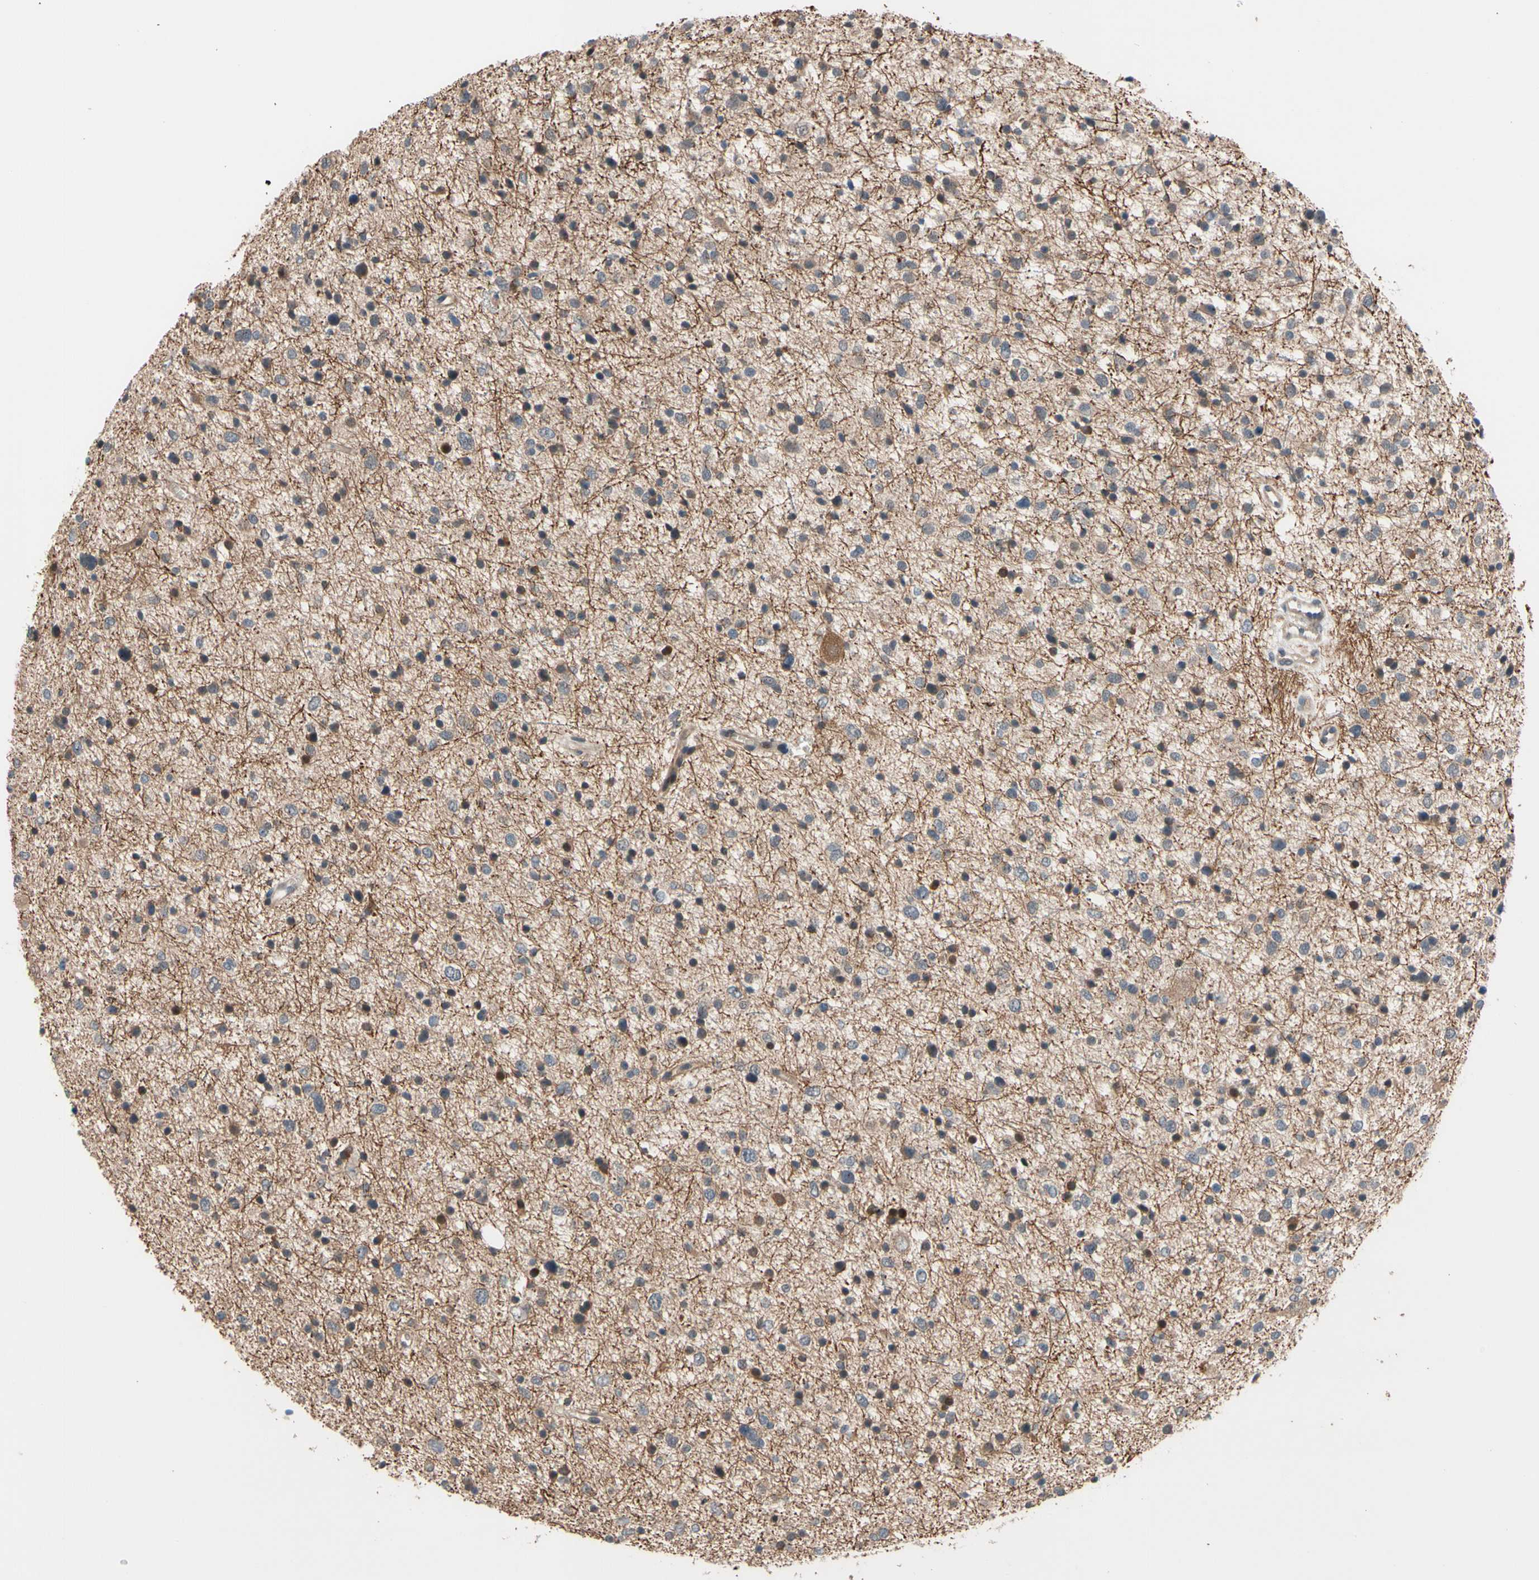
{"staining": {"intensity": "weak", "quantity": "25%-75%", "location": "cytoplasmic/membranous"}, "tissue": "glioma", "cell_type": "Tumor cells", "image_type": "cancer", "snomed": [{"axis": "morphology", "description": "Glioma, malignant, Low grade"}, {"axis": "topography", "description": "Brain"}], "caption": "Malignant glioma (low-grade) stained with immunohistochemistry (IHC) reveals weak cytoplasmic/membranous staining in about 25%-75% of tumor cells.", "gene": "NGEF", "patient": {"sex": "female", "age": 37}}